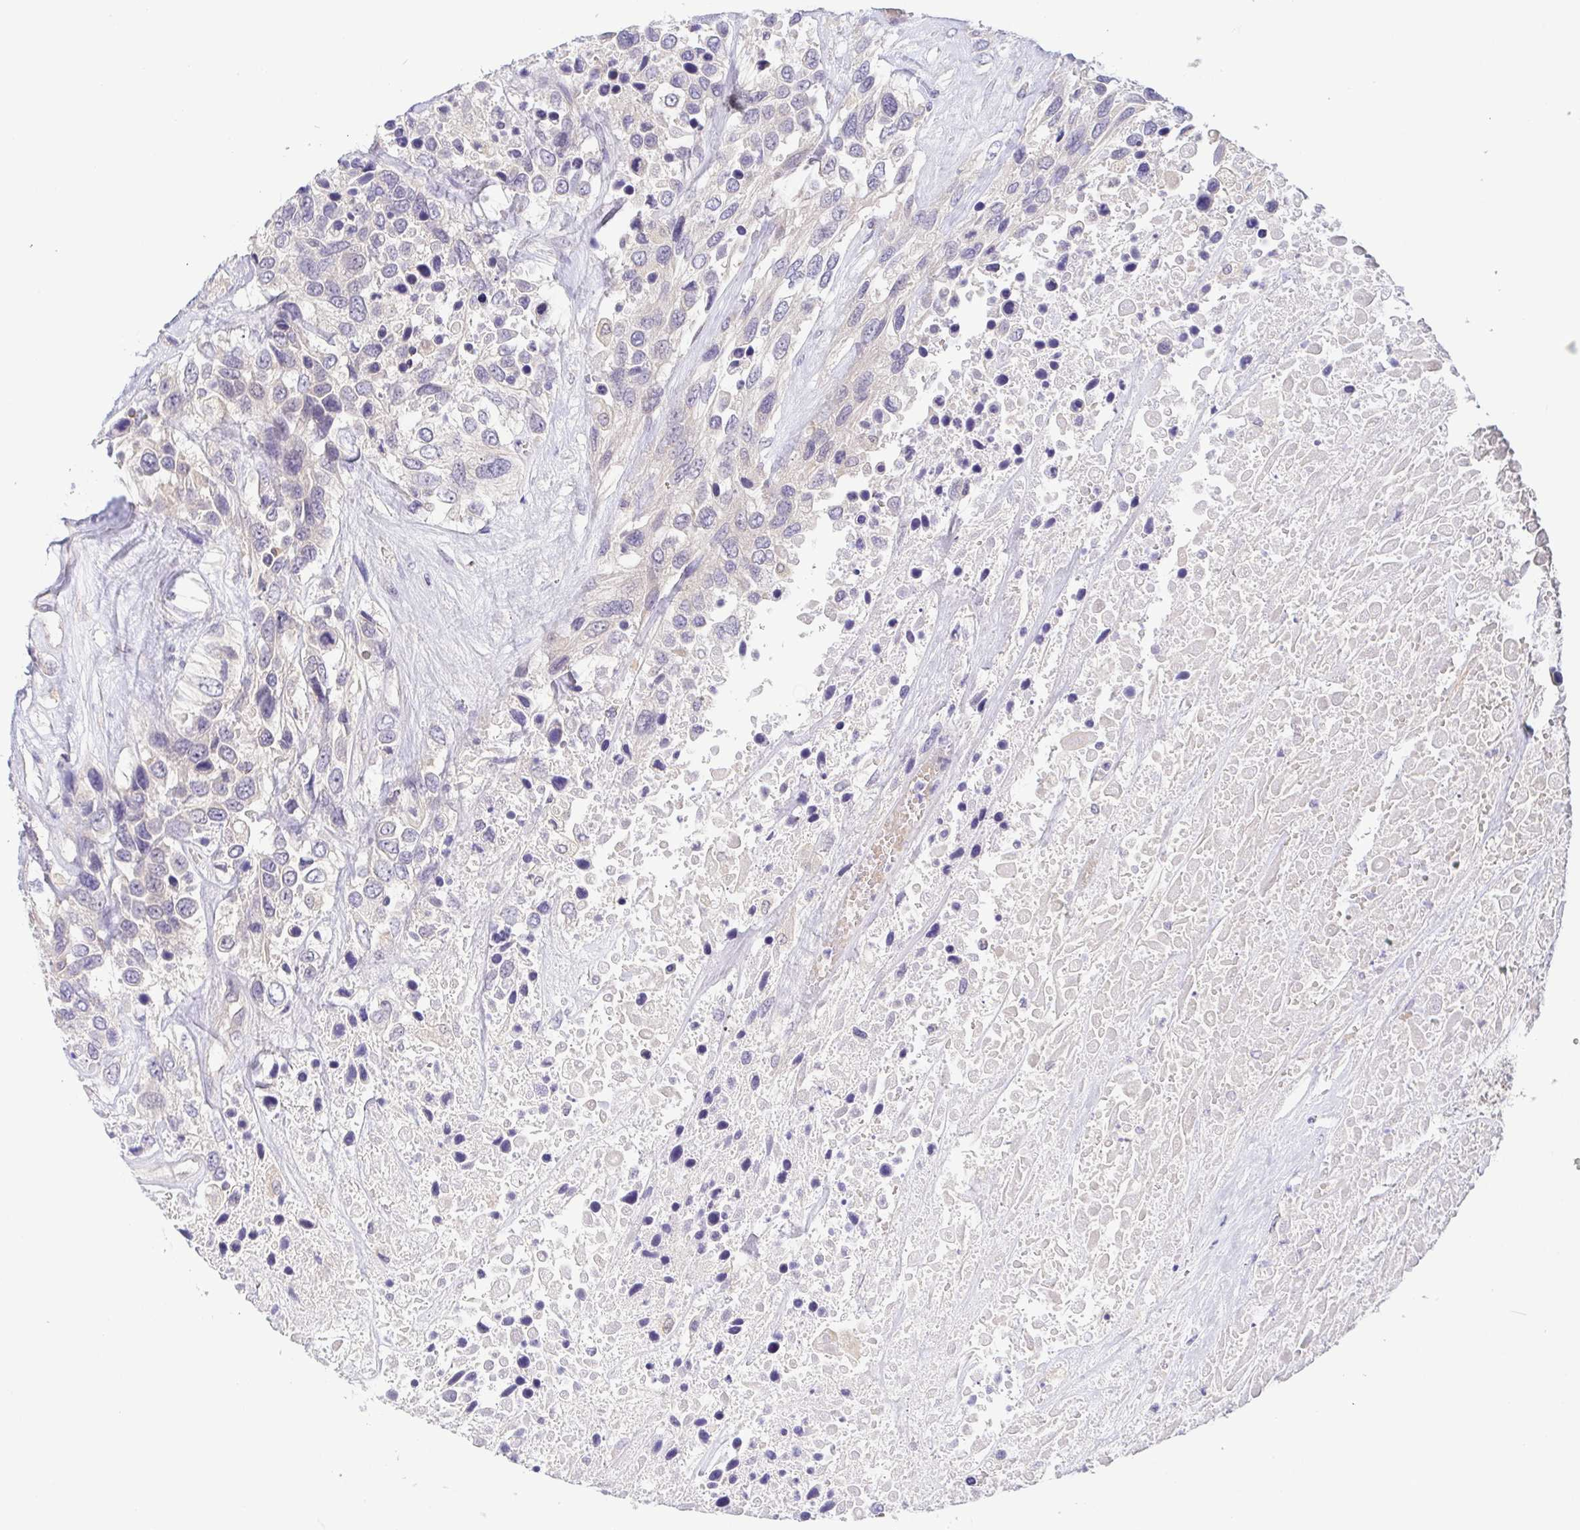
{"staining": {"intensity": "negative", "quantity": "none", "location": "none"}, "tissue": "urothelial cancer", "cell_type": "Tumor cells", "image_type": "cancer", "snomed": [{"axis": "morphology", "description": "Urothelial carcinoma, High grade"}, {"axis": "topography", "description": "Urinary bladder"}], "caption": "Urothelial cancer was stained to show a protein in brown. There is no significant expression in tumor cells. The staining was performed using DAB to visualize the protein expression in brown, while the nuclei were stained in blue with hematoxylin (Magnification: 20x).", "gene": "BCL2L1", "patient": {"sex": "female", "age": 70}}